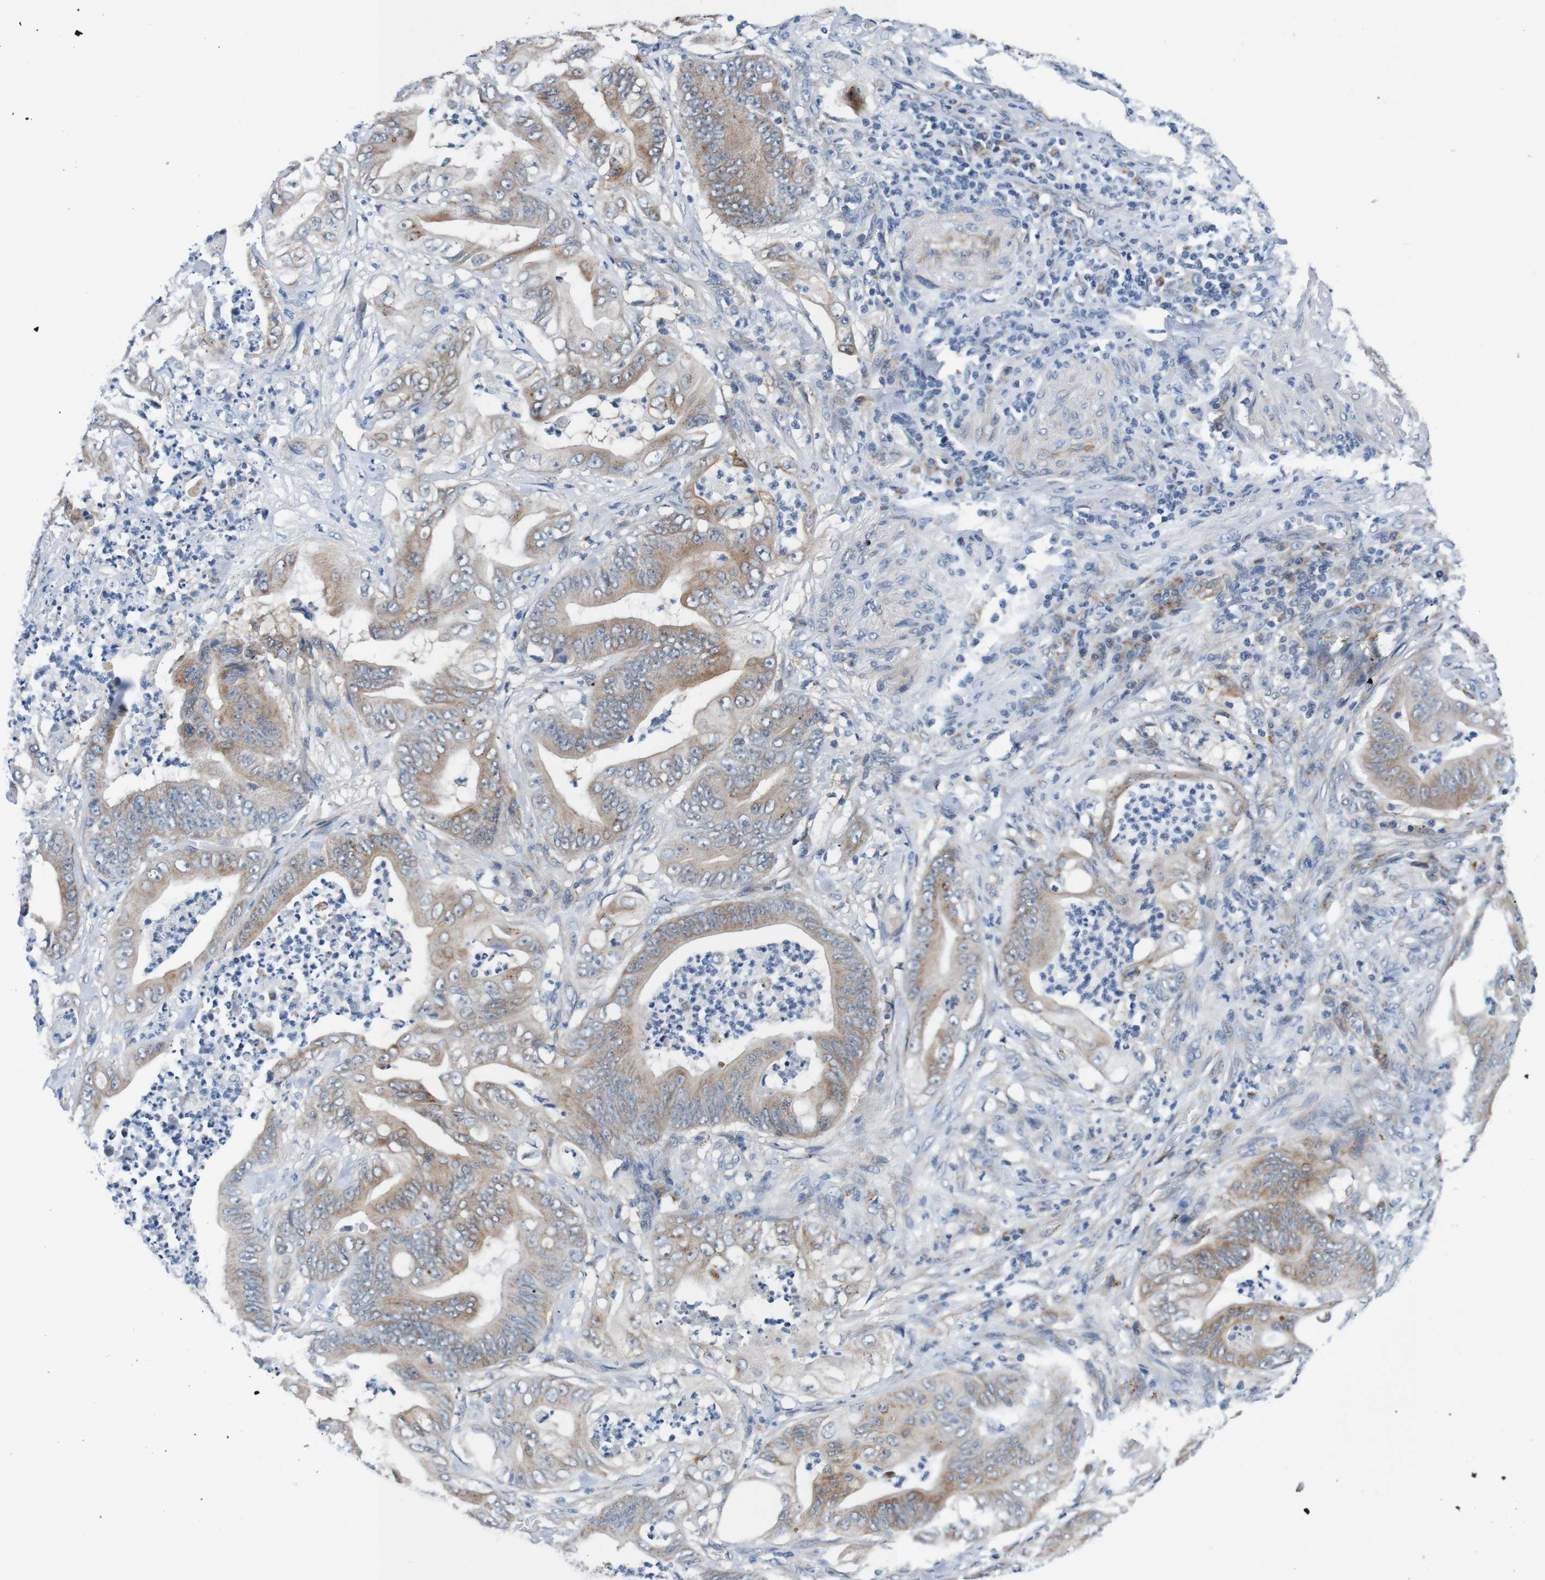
{"staining": {"intensity": "moderate", "quantity": ">75%", "location": "cytoplasmic/membranous"}, "tissue": "stomach cancer", "cell_type": "Tumor cells", "image_type": "cancer", "snomed": [{"axis": "morphology", "description": "Adenocarcinoma, NOS"}, {"axis": "topography", "description": "Stomach"}], "caption": "Adenocarcinoma (stomach) stained with IHC displays moderate cytoplasmic/membranous staining in about >75% of tumor cells. (DAB IHC with brightfield microscopy, high magnification).", "gene": "CPED1", "patient": {"sex": "female", "age": 73}}